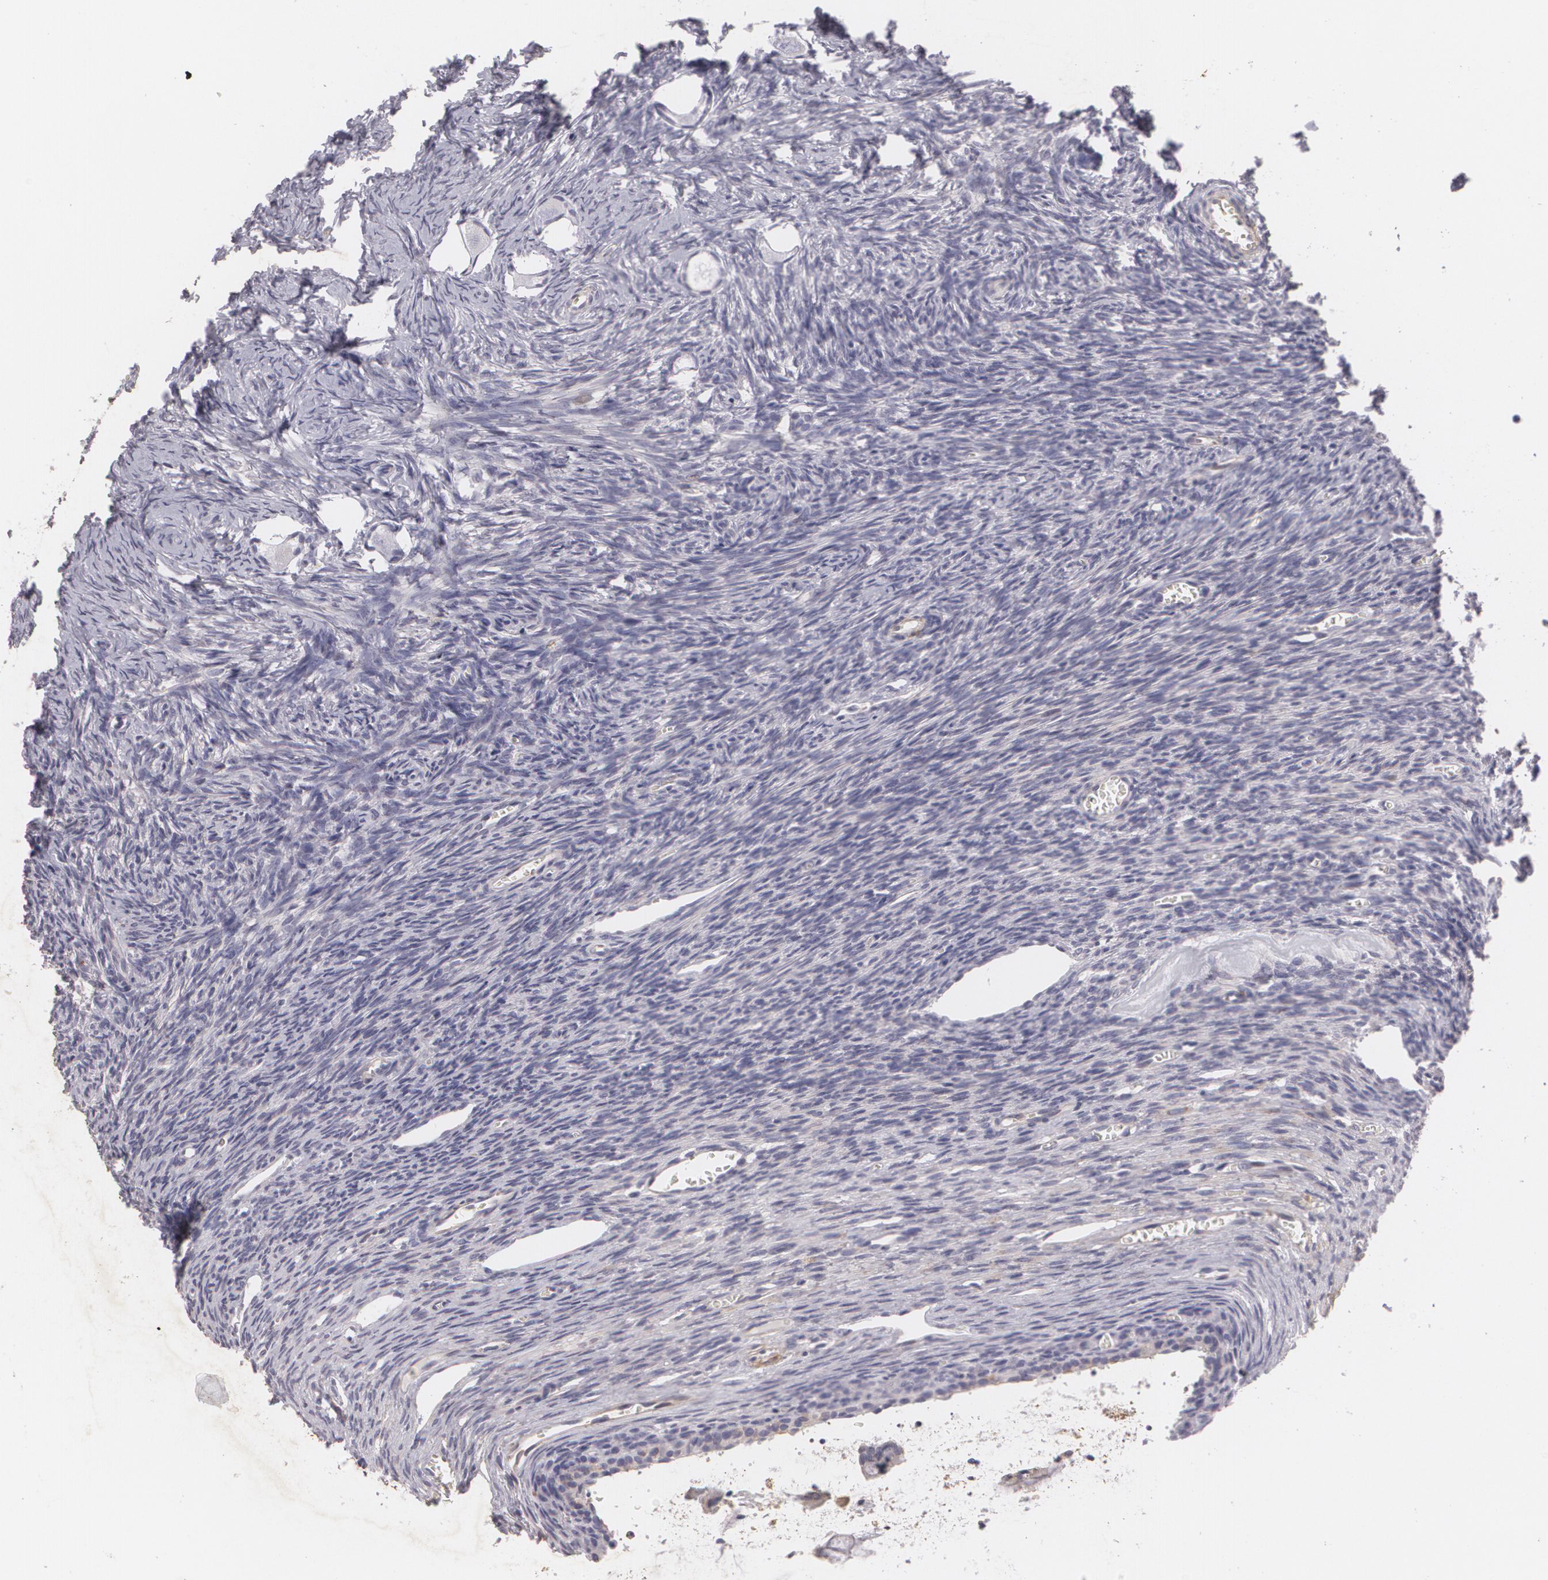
{"staining": {"intensity": "negative", "quantity": "none", "location": "none"}, "tissue": "ovary", "cell_type": "Follicle cells", "image_type": "normal", "snomed": [{"axis": "morphology", "description": "Normal tissue, NOS"}, {"axis": "topography", "description": "Ovary"}], "caption": "Follicle cells are negative for protein expression in normal human ovary.", "gene": "KCNA4", "patient": {"sex": "female", "age": 27}}